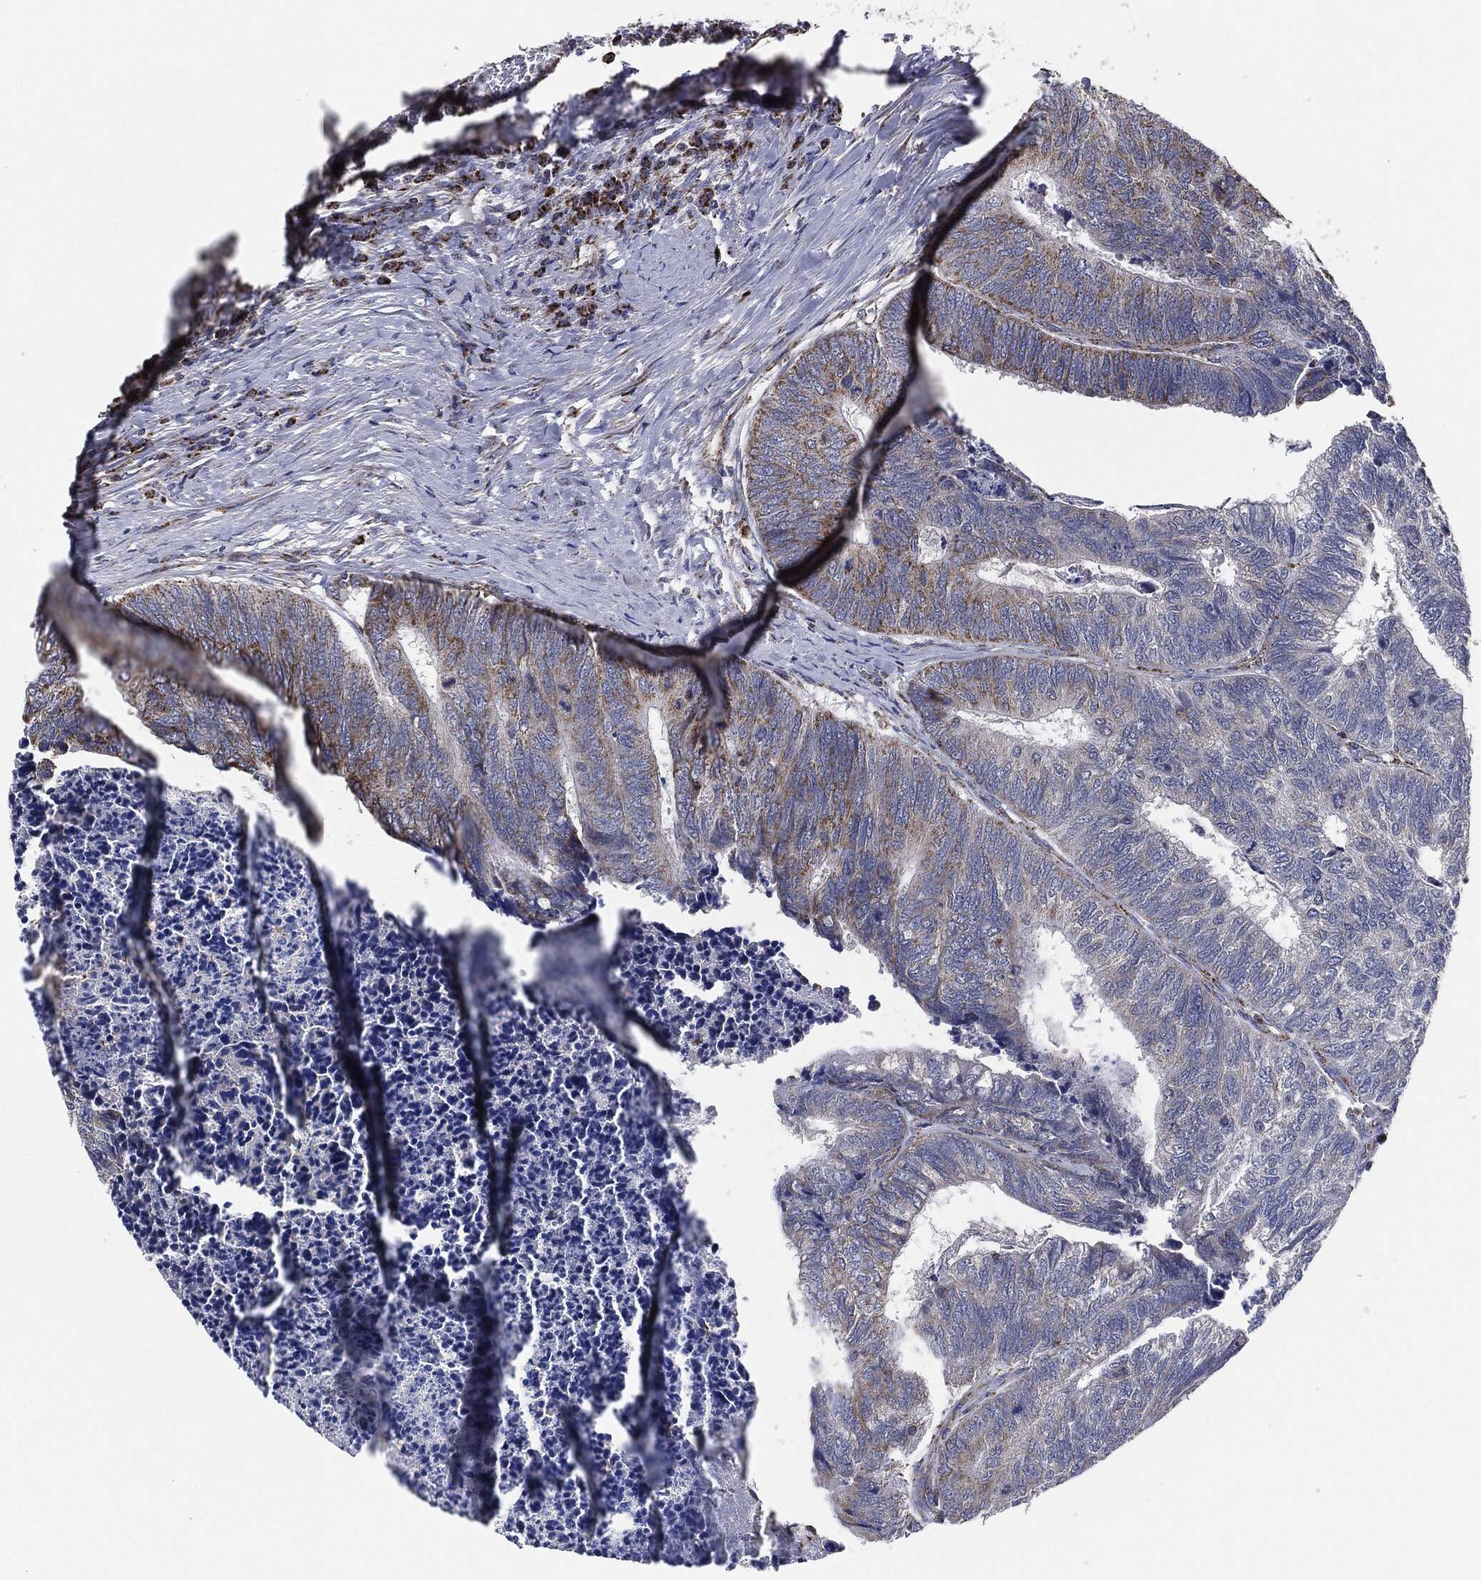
{"staining": {"intensity": "moderate", "quantity": "<25%", "location": "cytoplasmic/membranous"}, "tissue": "colorectal cancer", "cell_type": "Tumor cells", "image_type": "cancer", "snomed": [{"axis": "morphology", "description": "Adenocarcinoma, NOS"}, {"axis": "topography", "description": "Colon"}], "caption": "Protein analysis of adenocarcinoma (colorectal) tissue shows moderate cytoplasmic/membranous positivity in approximately <25% of tumor cells. Using DAB (3,3'-diaminobenzidine) (brown) and hematoxylin (blue) stains, captured at high magnification using brightfield microscopy.", "gene": "NDUFV2", "patient": {"sex": "female", "age": 67}}